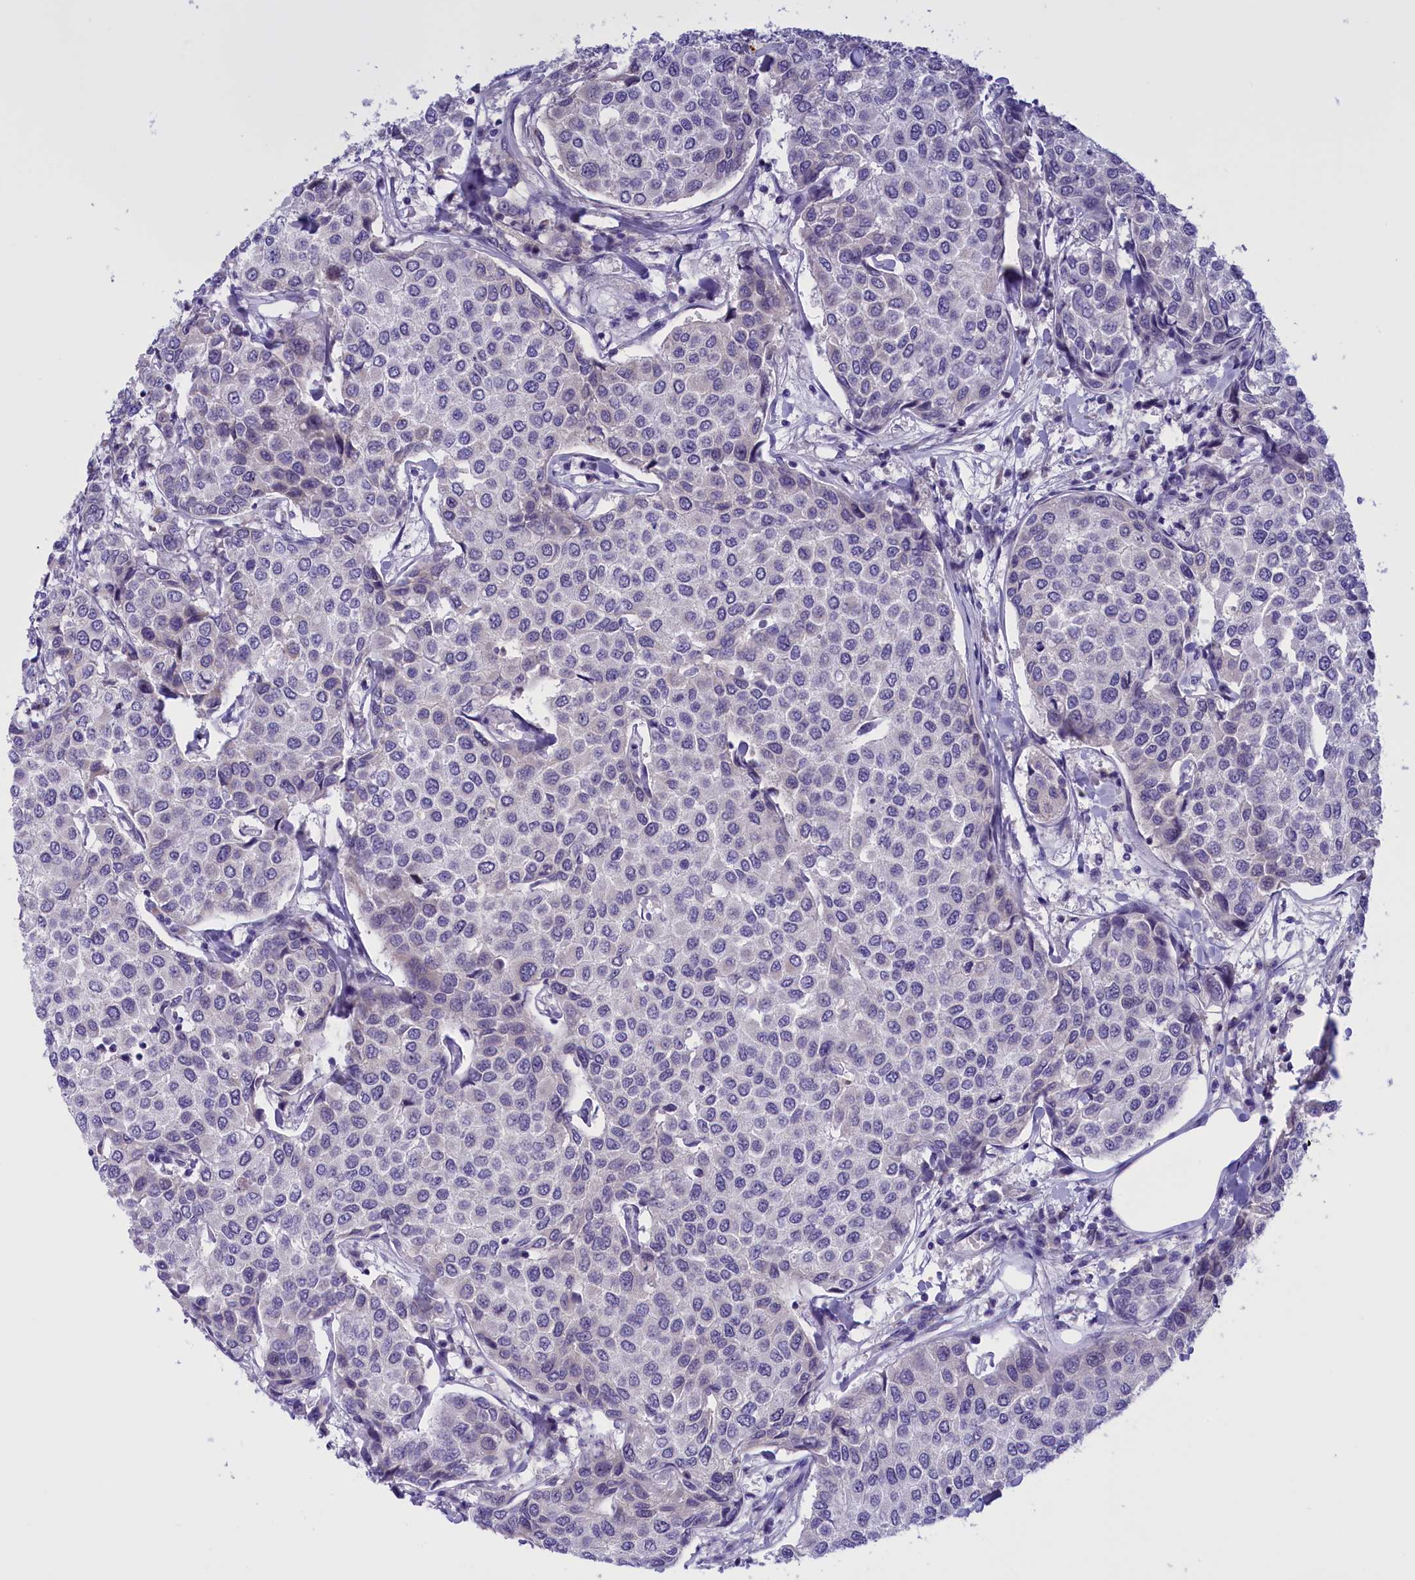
{"staining": {"intensity": "negative", "quantity": "none", "location": "none"}, "tissue": "breast cancer", "cell_type": "Tumor cells", "image_type": "cancer", "snomed": [{"axis": "morphology", "description": "Duct carcinoma"}, {"axis": "topography", "description": "Breast"}], "caption": "Histopathology image shows no protein expression in tumor cells of invasive ductal carcinoma (breast) tissue. The staining is performed using DAB brown chromogen with nuclei counter-stained in using hematoxylin.", "gene": "FAM149B1", "patient": {"sex": "female", "age": 55}}